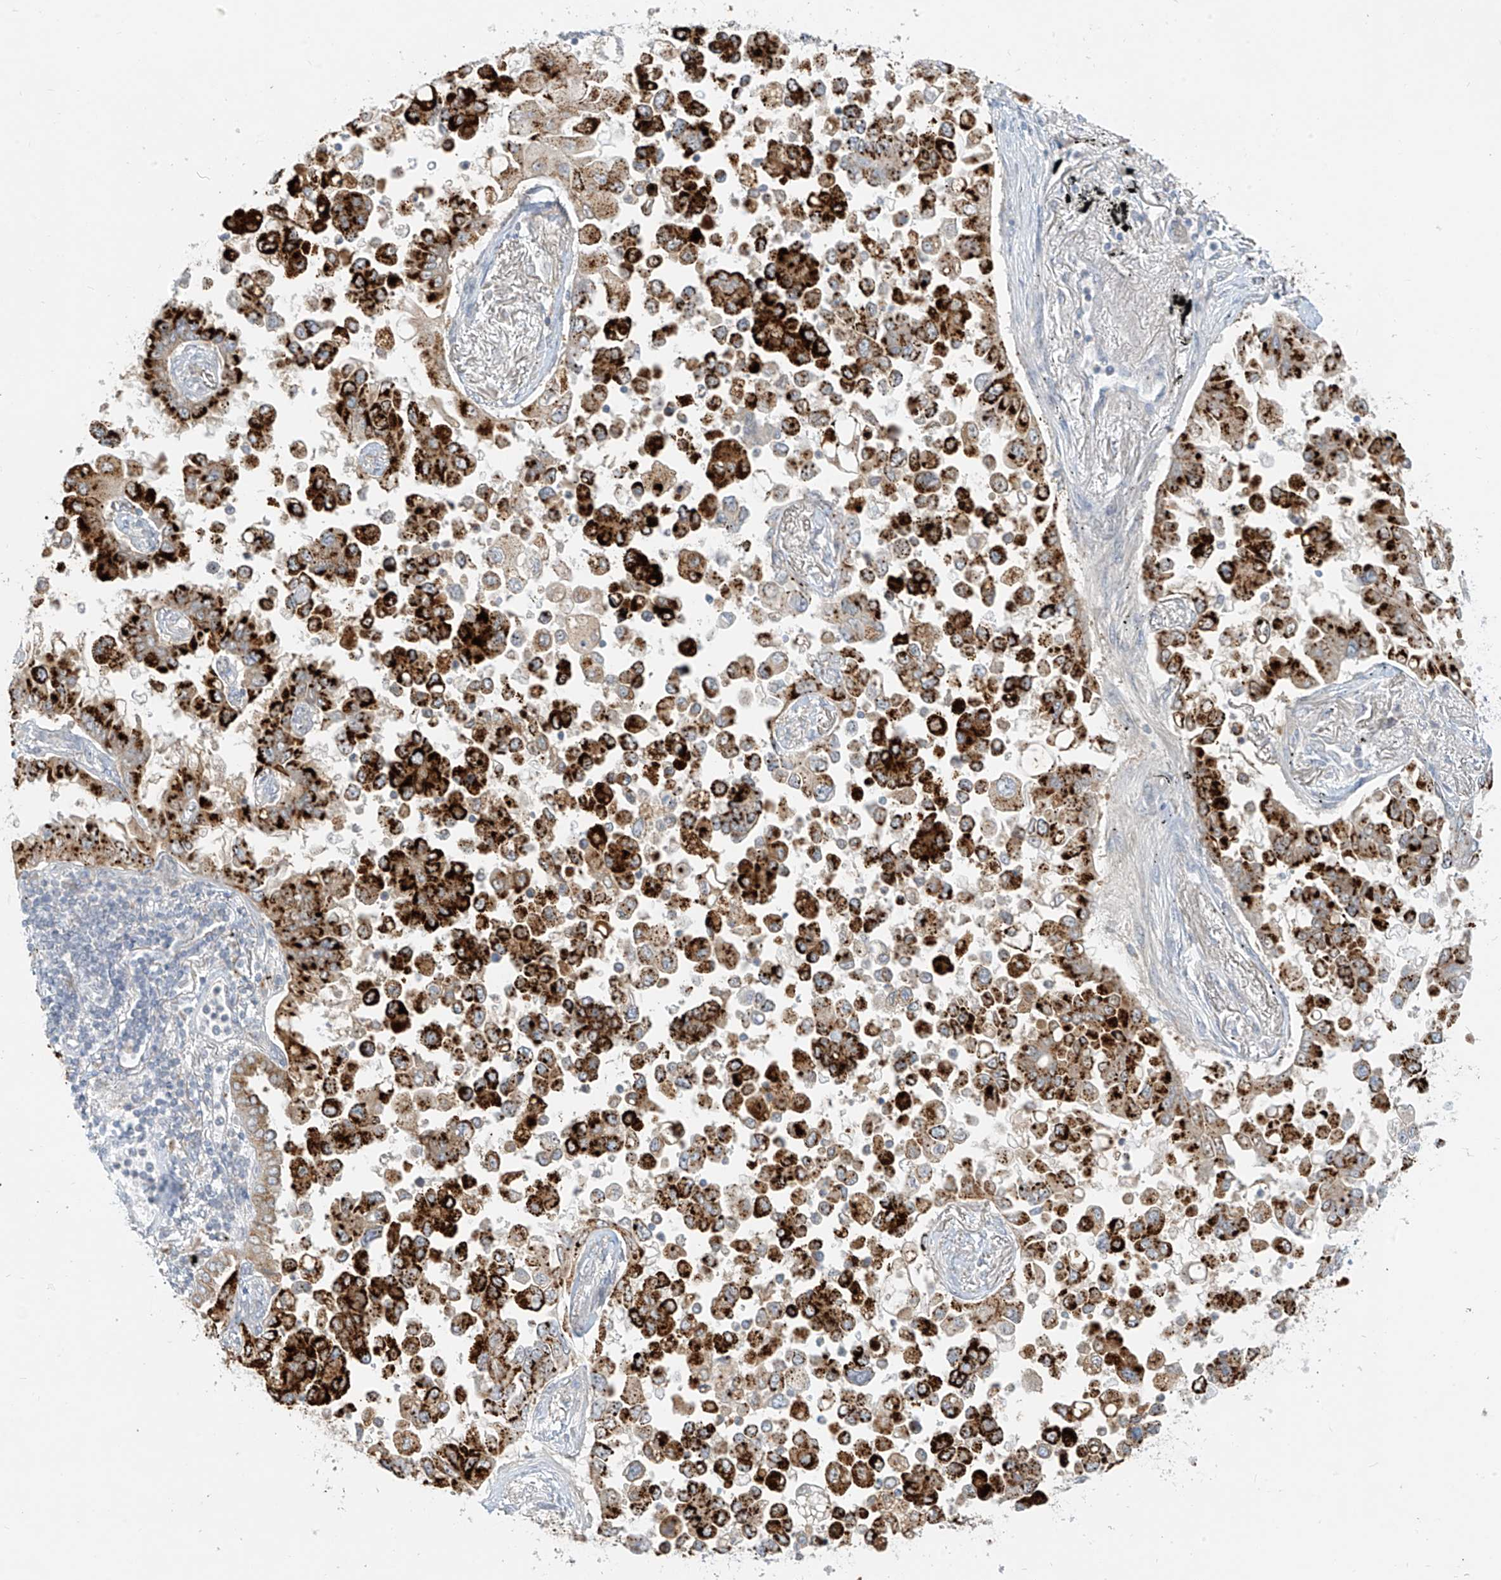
{"staining": {"intensity": "strong", "quantity": ">75%", "location": "cytoplasmic/membranous"}, "tissue": "lung cancer", "cell_type": "Tumor cells", "image_type": "cancer", "snomed": [{"axis": "morphology", "description": "Adenocarcinoma, NOS"}, {"axis": "topography", "description": "Lung"}], "caption": "Immunohistochemical staining of lung cancer (adenocarcinoma) shows high levels of strong cytoplasmic/membranous positivity in about >75% of tumor cells. Nuclei are stained in blue.", "gene": "C2orf42", "patient": {"sex": "female", "age": 67}}